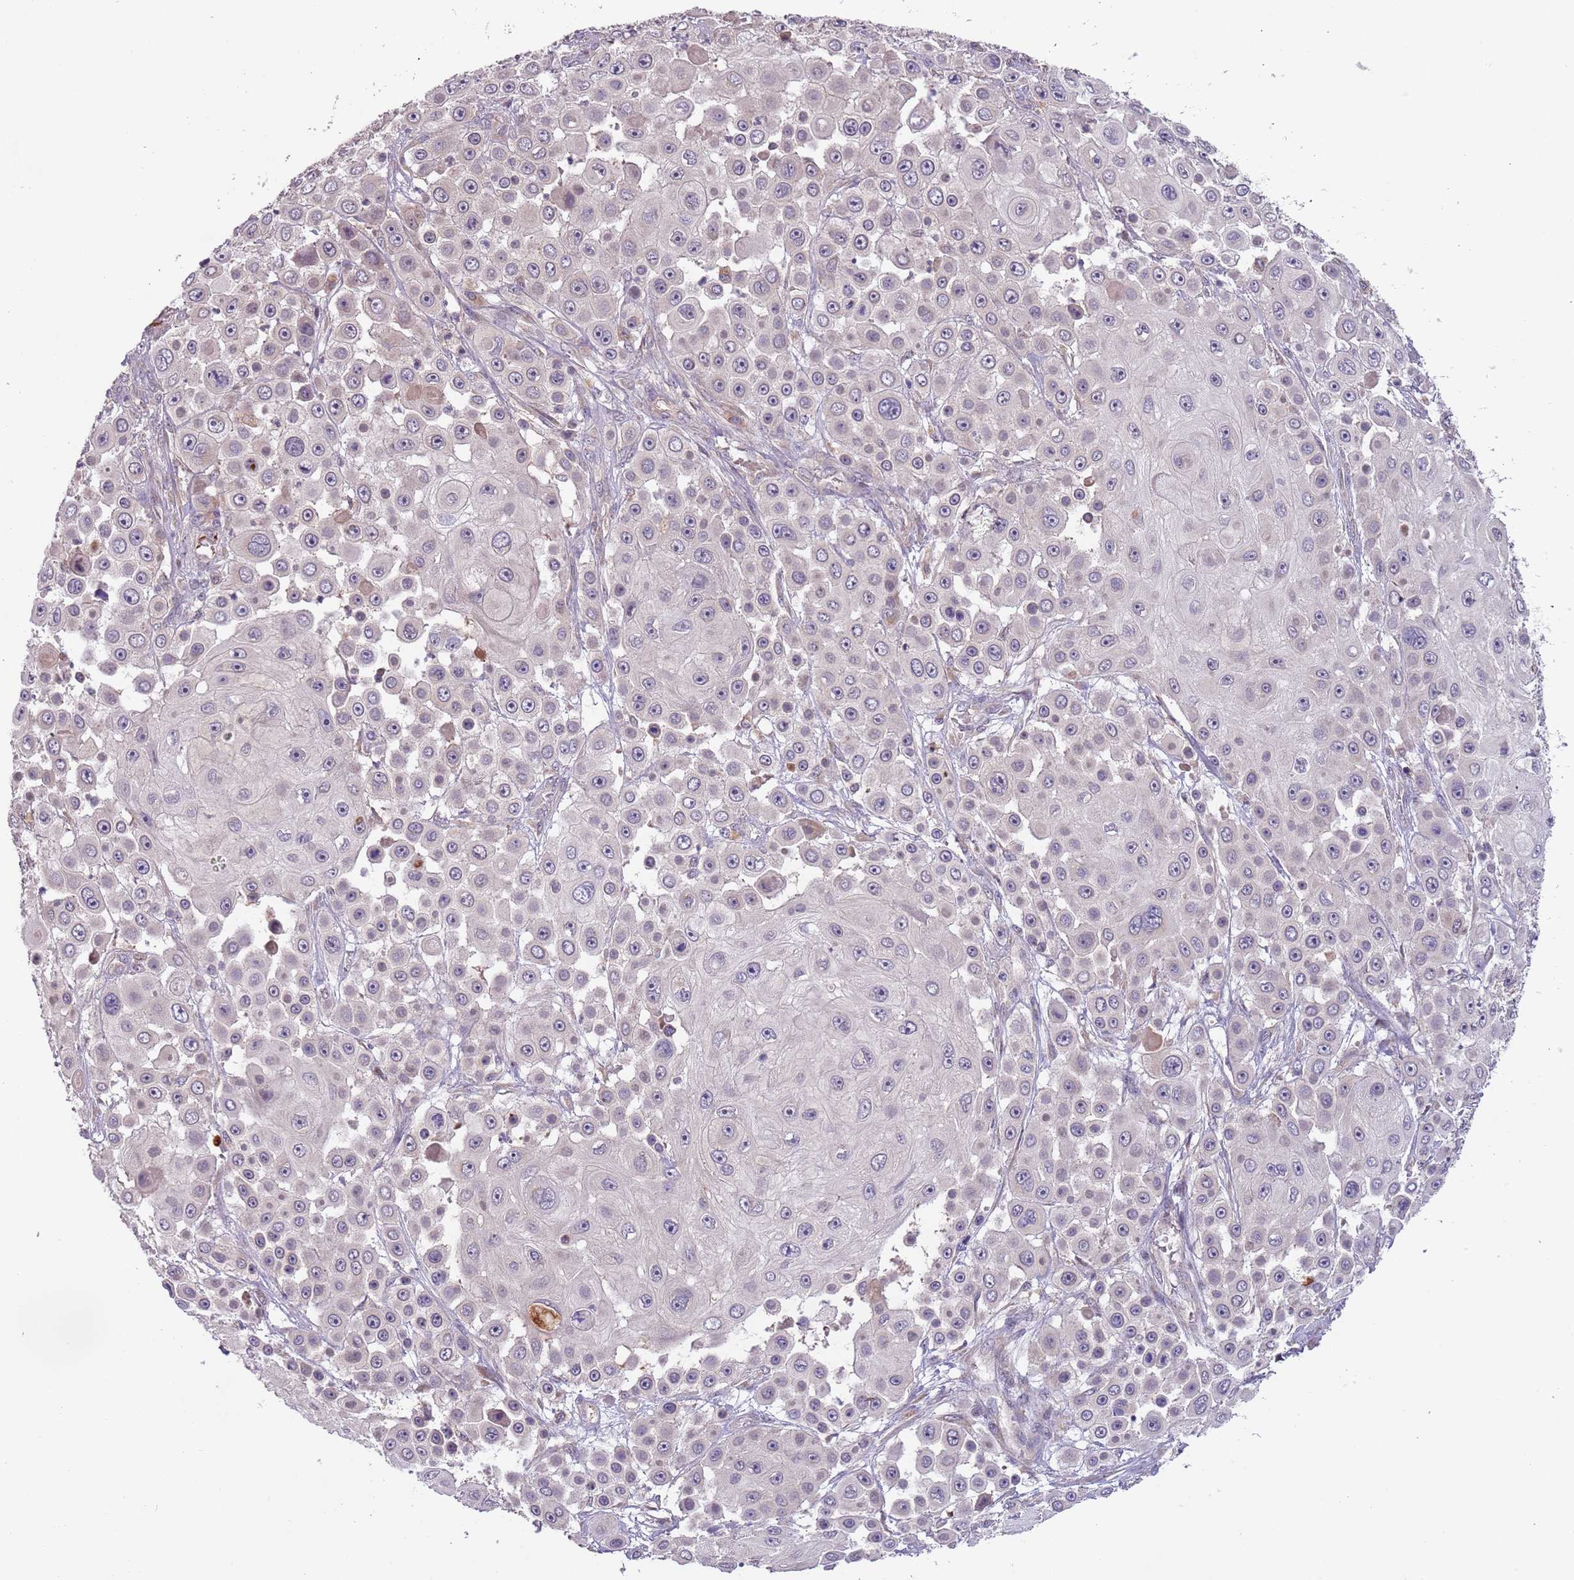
{"staining": {"intensity": "negative", "quantity": "none", "location": "none"}, "tissue": "skin cancer", "cell_type": "Tumor cells", "image_type": "cancer", "snomed": [{"axis": "morphology", "description": "Squamous cell carcinoma, NOS"}, {"axis": "topography", "description": "Skin"}], "caption": "This histopathology image is of skin cancer (squamous cell carcinoma) stained with immunohistochemistry (IHC) to label a protein in brown with the nuclei are counter-stained blue. There is no positivity in tumor cells.", "gene": "FECH", "patient": {"sex": "male", "age": 67}}